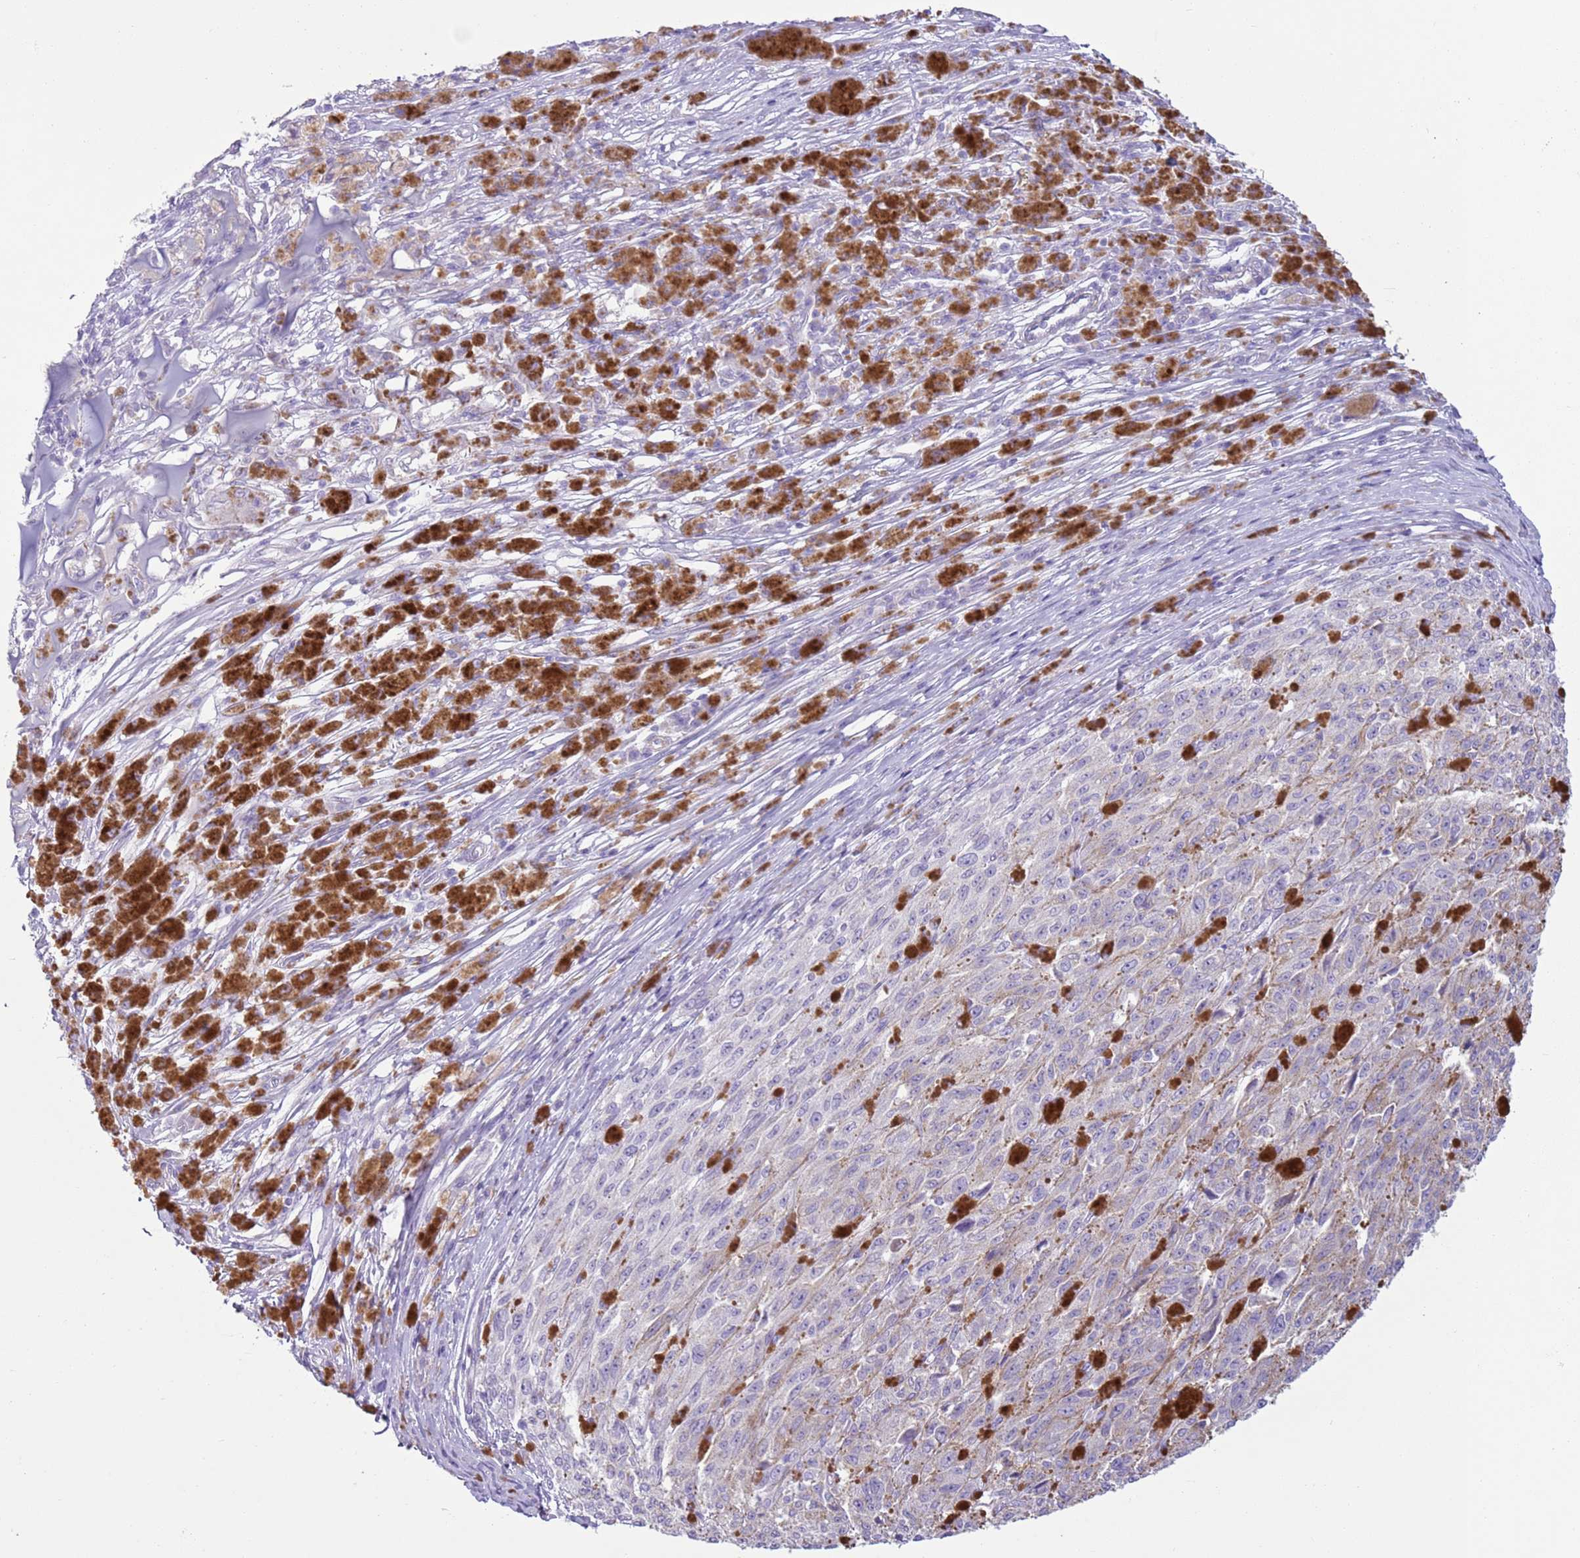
{"staining": {"intensity": "negative", "quantity": "none", "location": "none"}, "tissue": "melanoma", "cell_type": "Tumor cells", "image_type": "cancer", "snomed": [{"axis": "morphology", "description": "Malignant melanoma, NOS"}, {"axis": "topography", "description": "Skin"}], "caption": "Immunohistochemical staining of malignant melanoma demonstrates no significant staining in tumor cells.", "gene": "ZNF239", "patient": {"sex": "female", "age": 52}}